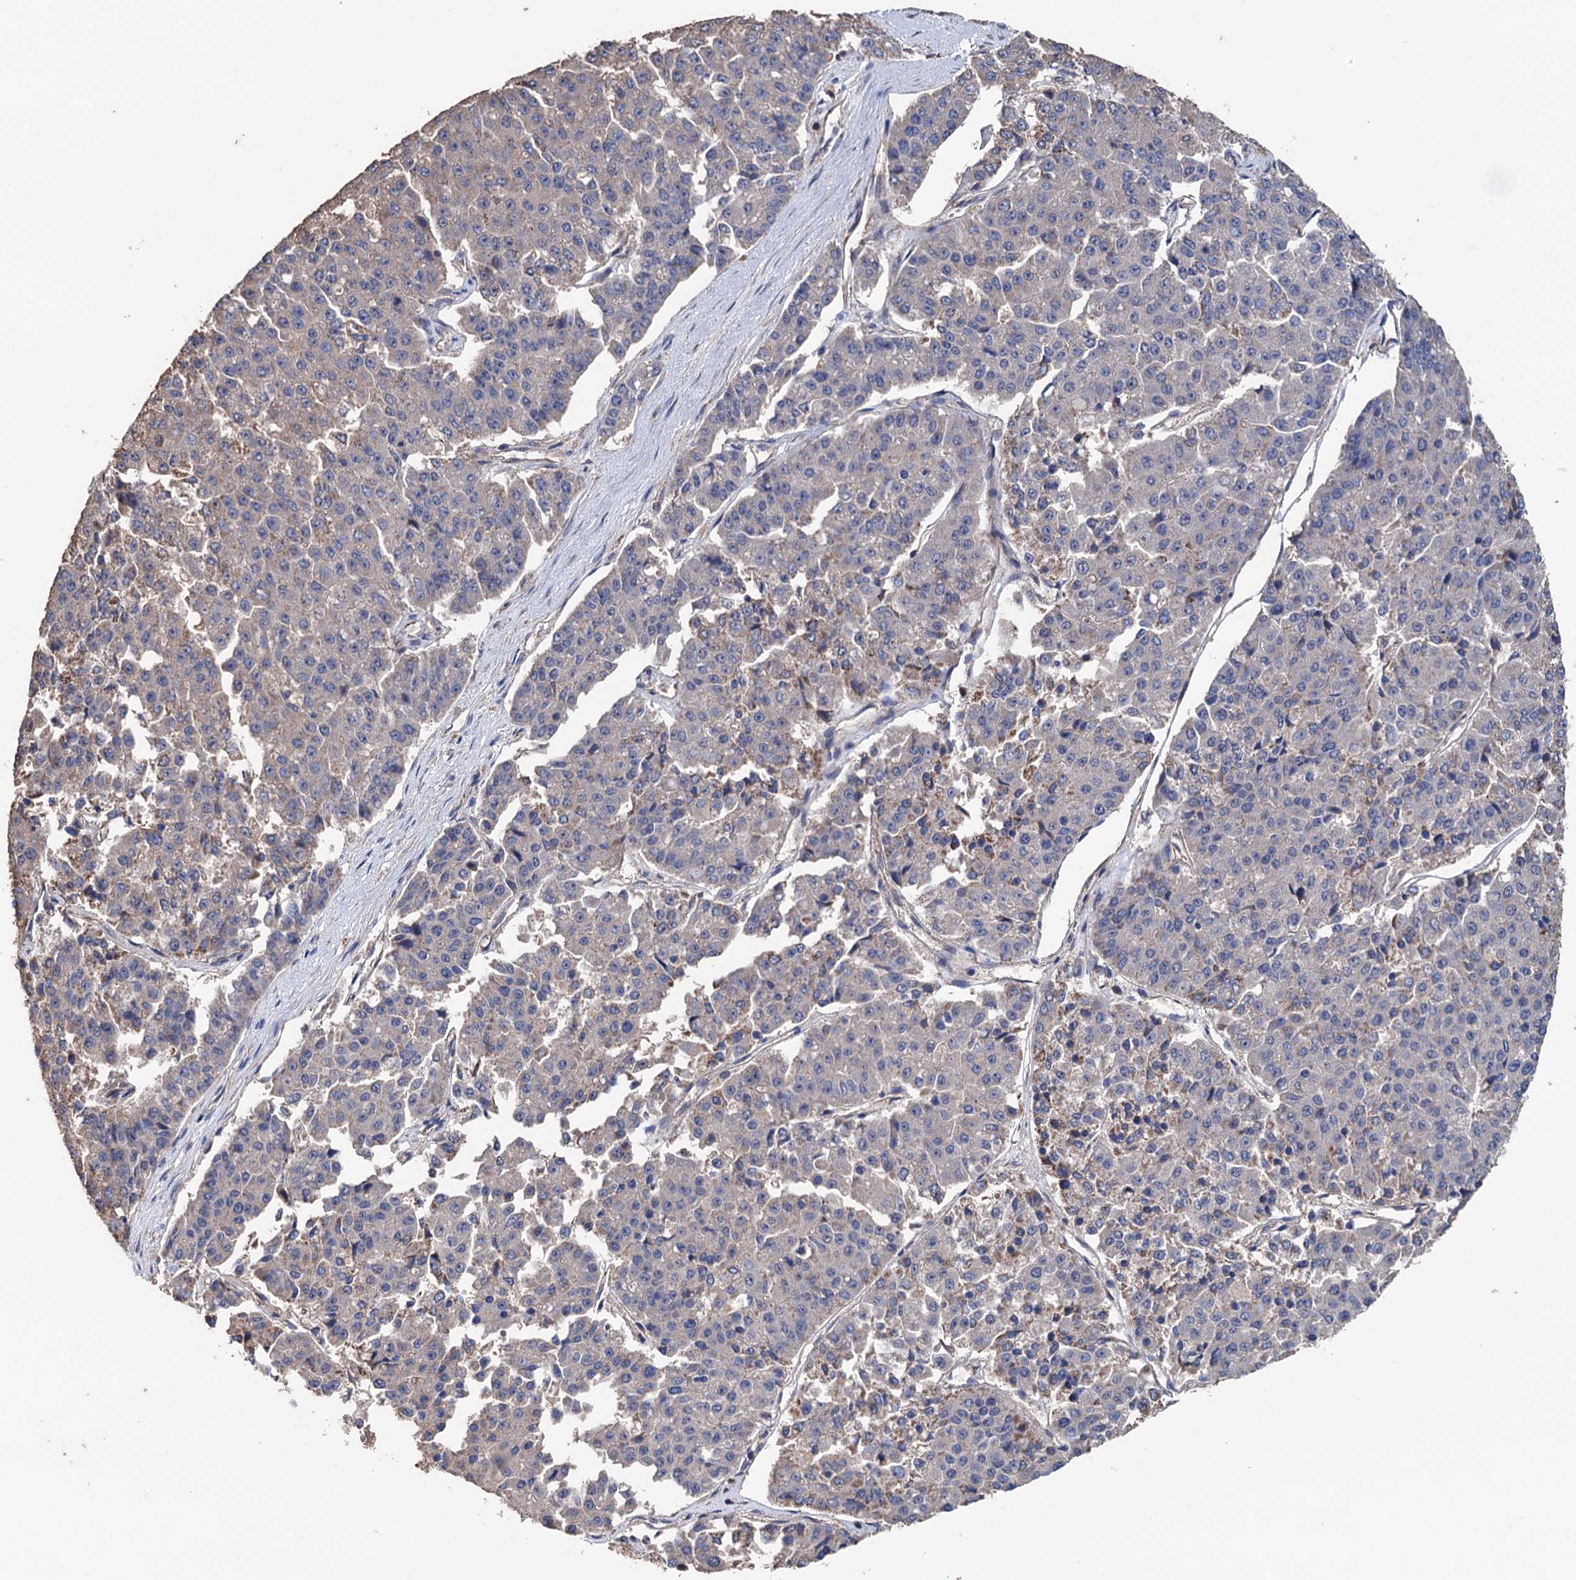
{"staining": {"intensity": "negative", "quantity": "none", "location": "none"}, "tissue": "pancreatic cancer", "cell_type": "Tumor cells", "image_type": "cancer", "snomed": [{"axis": "morphology", "description": "Adenocarcinoma, NOS"}, {"axis": "topography", "description": "Pancreas"}], "caption": "This photomicrograph is of pancreatic cancer (adenocarcinoma) stained with immunohistochemistry to label a protein in brown with the nuclei are counter-stained blue. There is no positivity in tumor cells.", "gene": "STING1", "patient": {"sex": "male", "age": 50}}